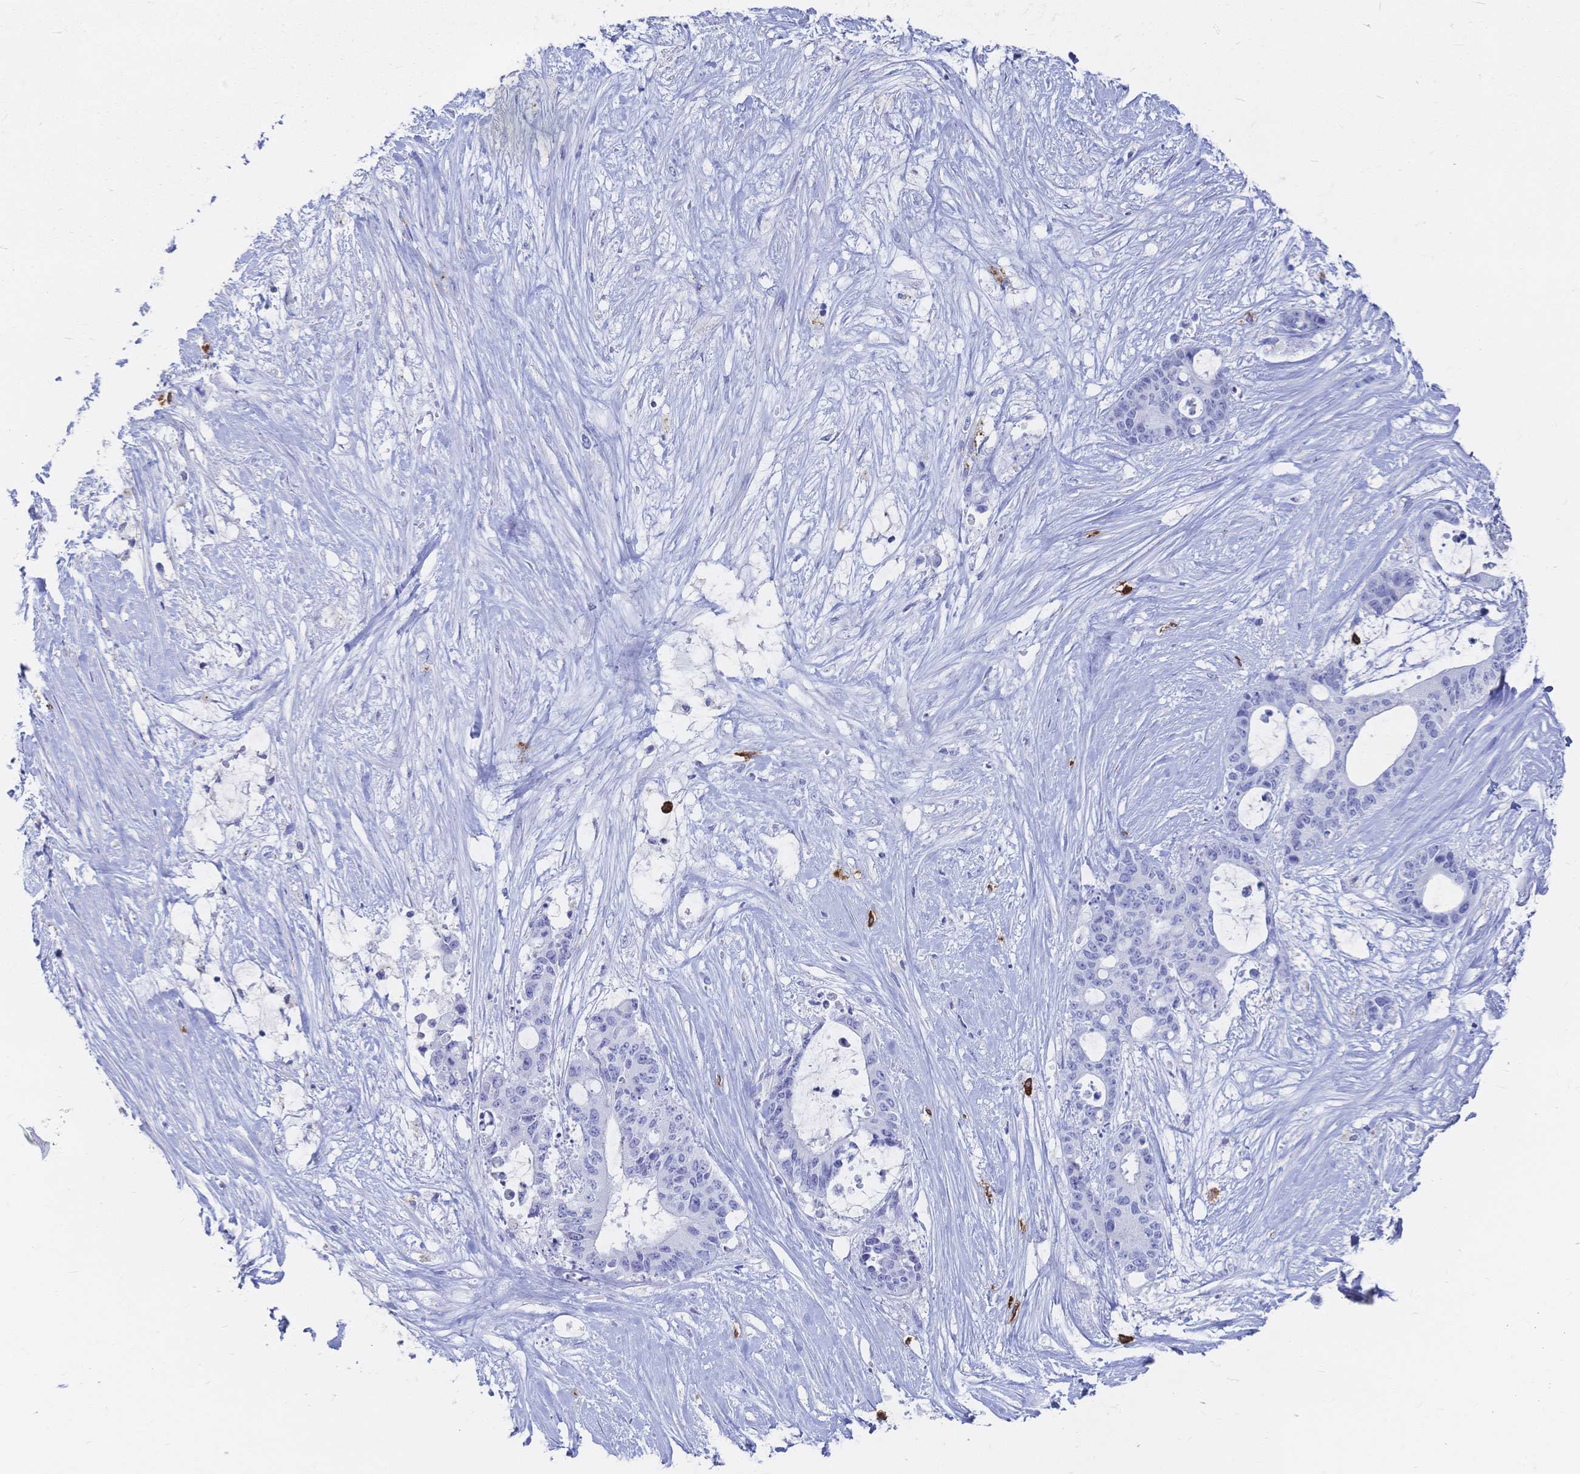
{"staining": {"intensity": "negative", "quantity": "none", "location": "none"}, "tissue": "liver cancer", "cell_type": "Tumor cells", "image_type": "cancer", "snomed": [{"axis": "morphology", "description": "Normal tissue, NOS"}, {"axis": "morphology", "description": "Cholangiocarcinoma"}, {"axis": "topography", "description": "Liver"}, {"axis": "topography", "description": "Peripheral nerve tissue"}], "caption": "This is an IHC photomicrograph of human liver cancer (cholangiocarcinoma). There is no positivity in tumor cells.", "gene": "IL2RB", "patient": {"sex": "female", "age": 73}}